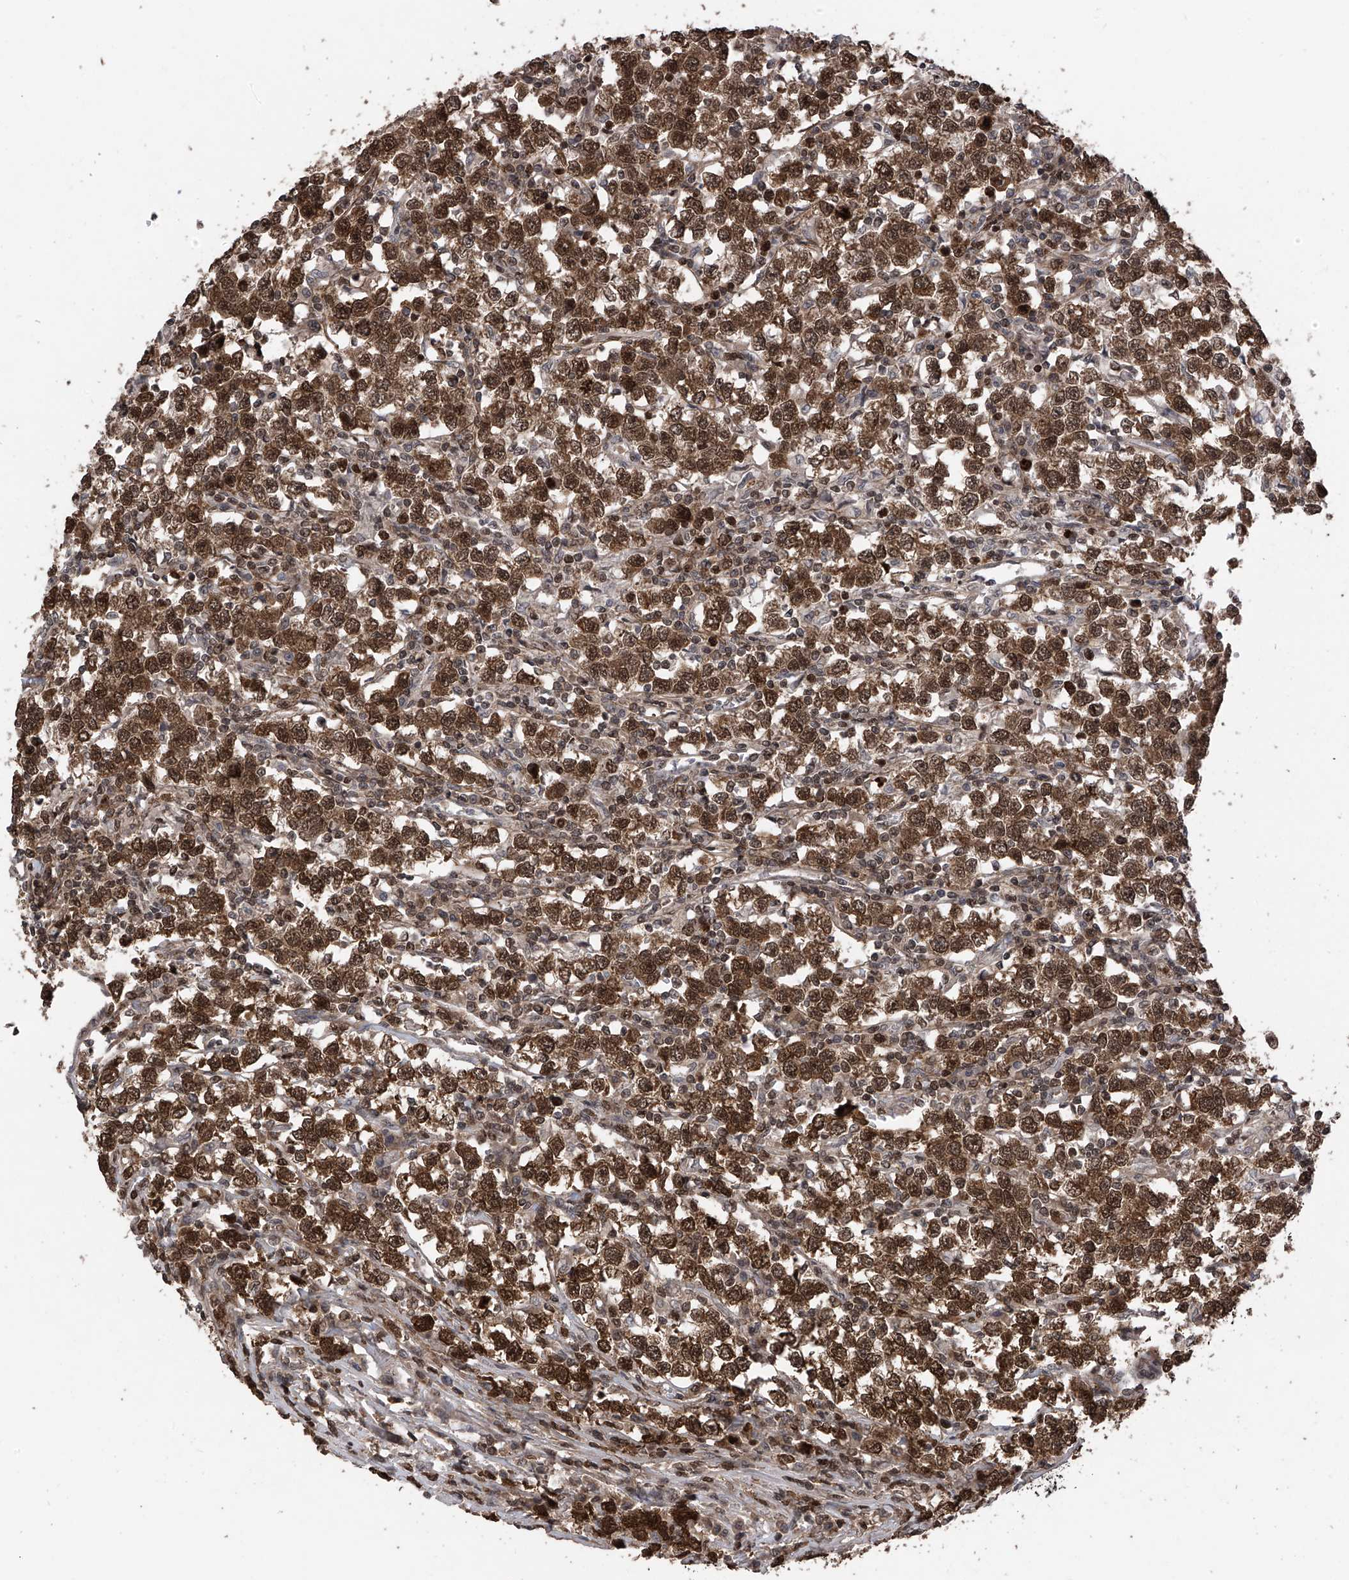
{"staining": {"intensity": "strong", "quantity": ">75%", "location": "nuclear"}, "tissue": "testis cancer", "cell_type": "Tumor cells", "image_type": "cancer", "snomed": [{"axis": "morphology", "description": "Normal tissue, NOS"}, {"axis": "morphology", "description": "Seminoma, NOS"}, {"axis": "topography", "description": "Testis"}], "caption": "Strong nuclear protein expression is identified in approximately >75% of tumor cells in testis seminoma. Using DAB (brown) and hematoxylin (blue) stains, captured at high magnification using brightfield microscopy.", "gene": "DNAJC9", "patient": {"sex": "male", "age": 43}}